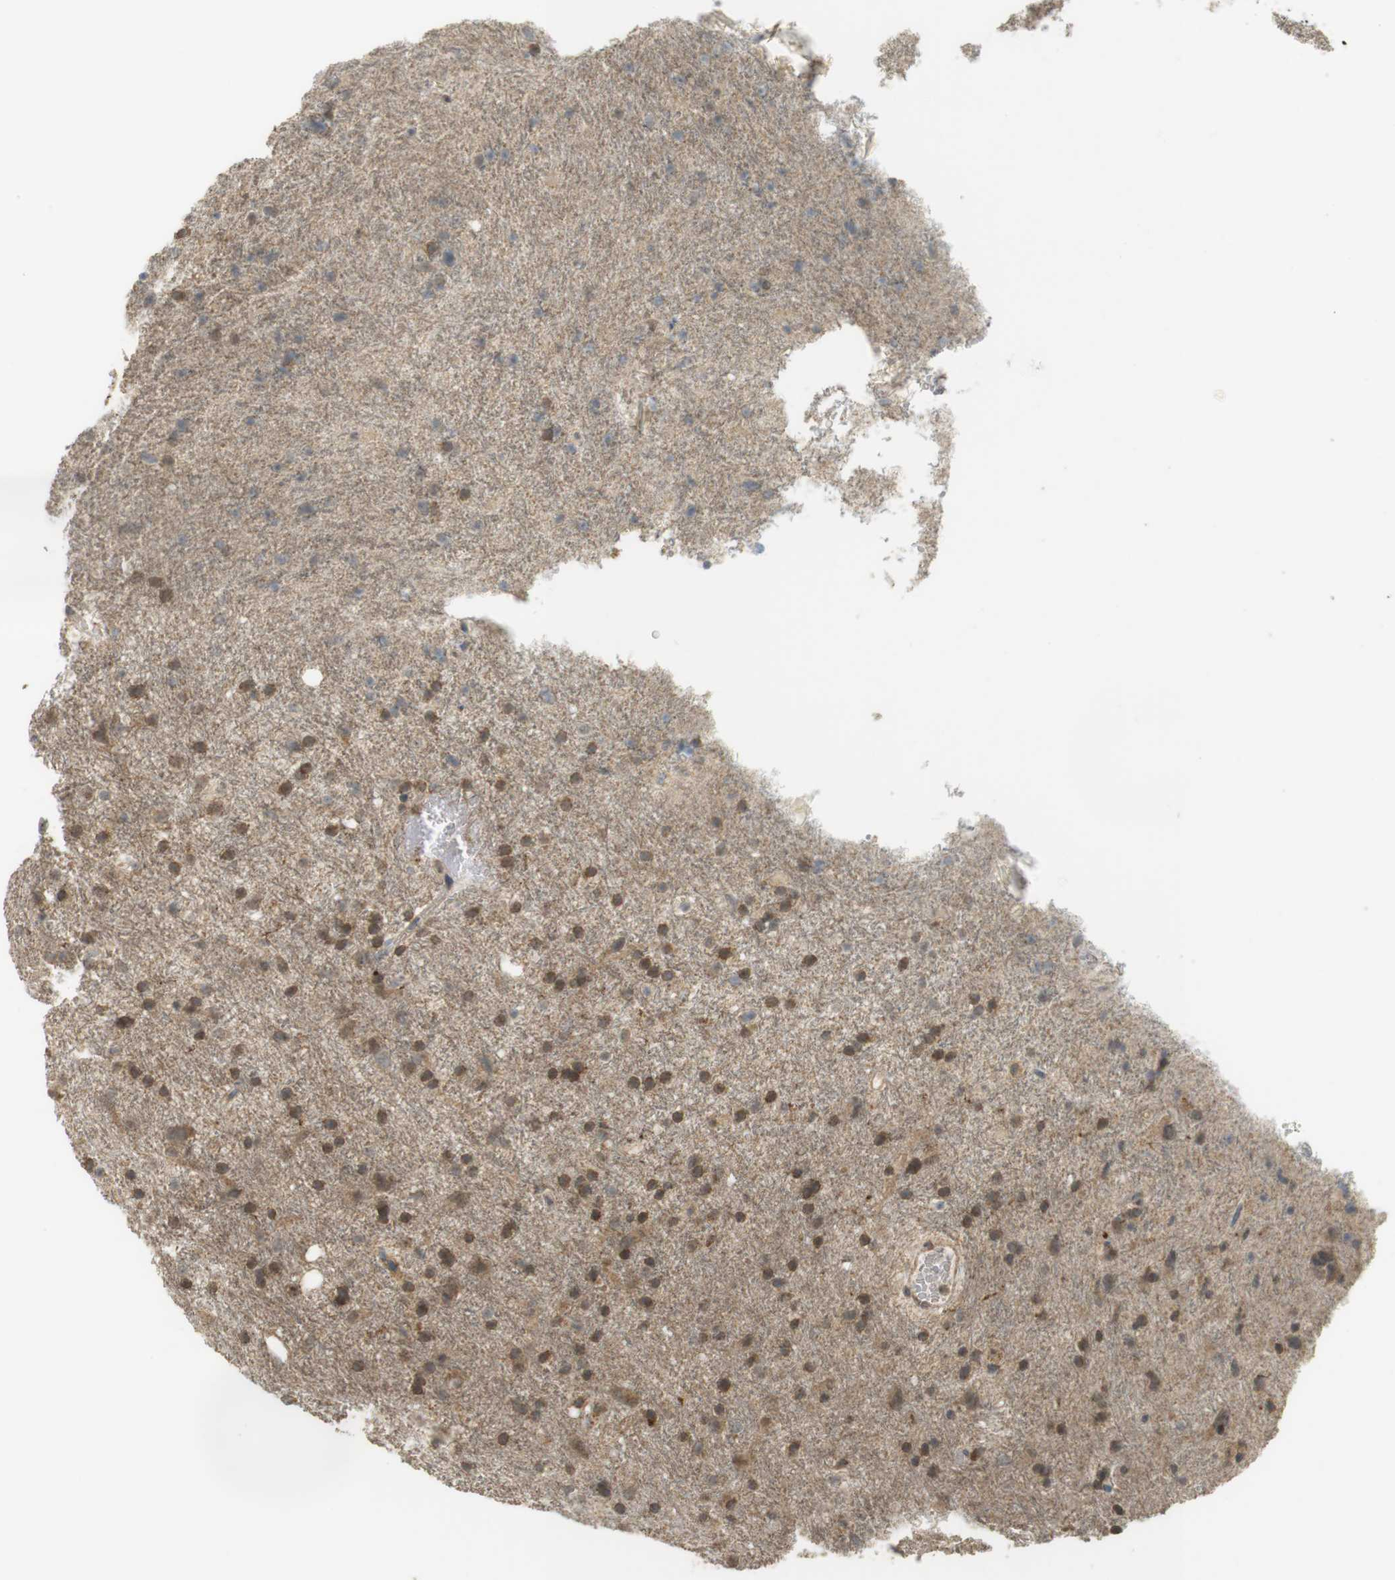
{"staining": {"intensity": "moderate", "quantity": ">75%", "location": "cytoplasmic/membranous"}, "tissue": "glioma", "cell_type": "Tumor cells", "image_type": "cancer", "snomed": [{"axis": "morphology", "description": "Glioma, malignant, Low grade"}, {"axis": "topography", "description": "Brain"}], "caption": "High-power microscopy captured an immunohistochemistry (IHC) histopathology image of malignant glioma (low-grade), revealing moderate cytoplasmic/membranous staining in about >75% of tumor cells.", "gene": "TTK", "patient": {"sex": "male", "age": 77}}